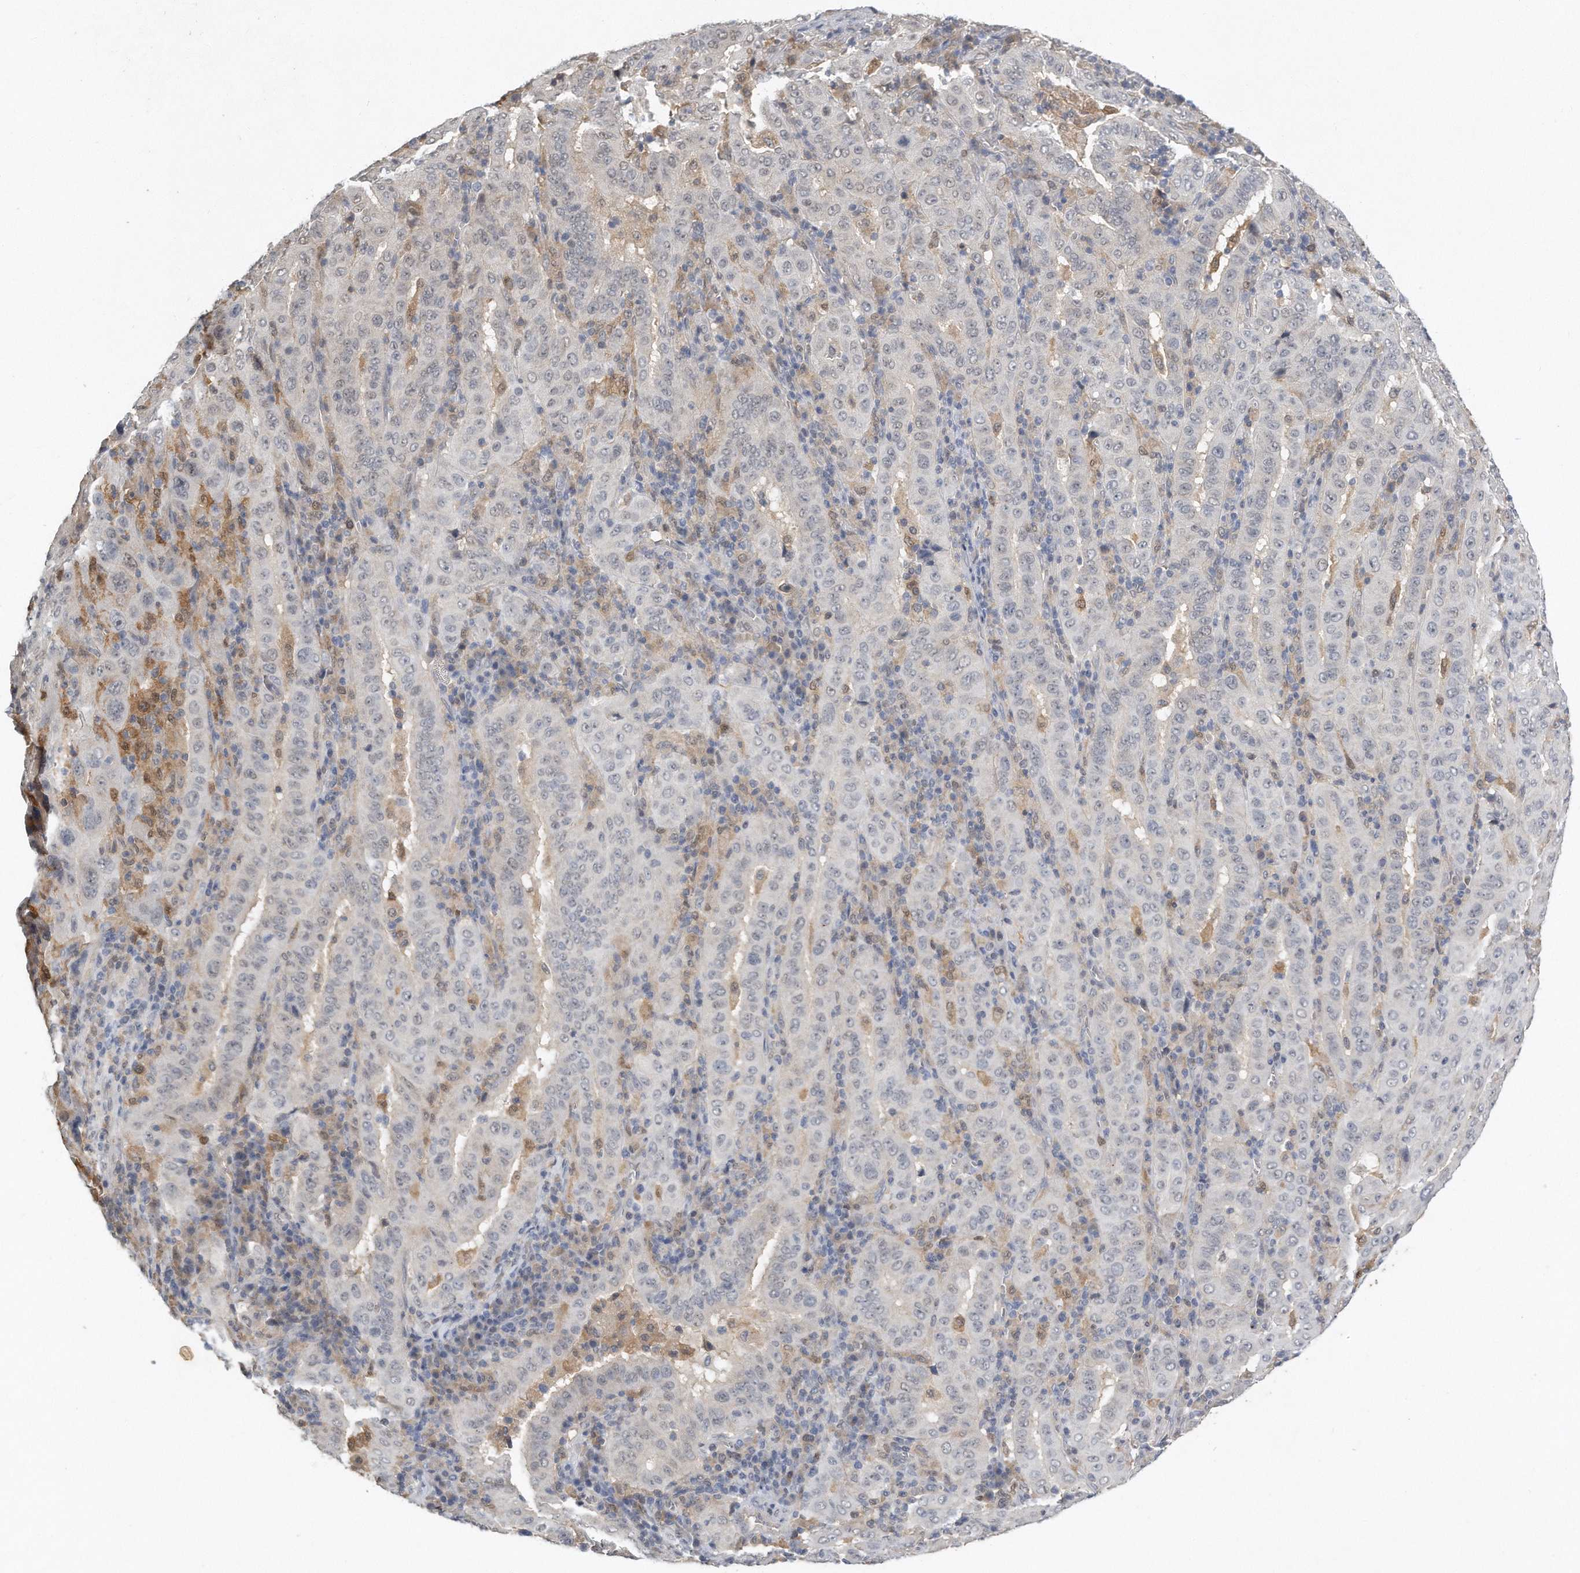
{"staining": {"intensity": "negative", "quantity": "none", "location": "none"}, "tissue": "pancreatic cancer", "cell_type": "Tumor cells", "image_type": "cancer", "snomed": [{"axis": "morphology", "description": "Adenocarcinoma, NOS"}, {"axis": "topography", "description": "Pancreas"}], "caption": "There is no significant positivity in tumor cells of pancreatic cancer (adenocarcinoma).", "gene": "CAMK1", "patient": {"sex": "male", "age": 63}}